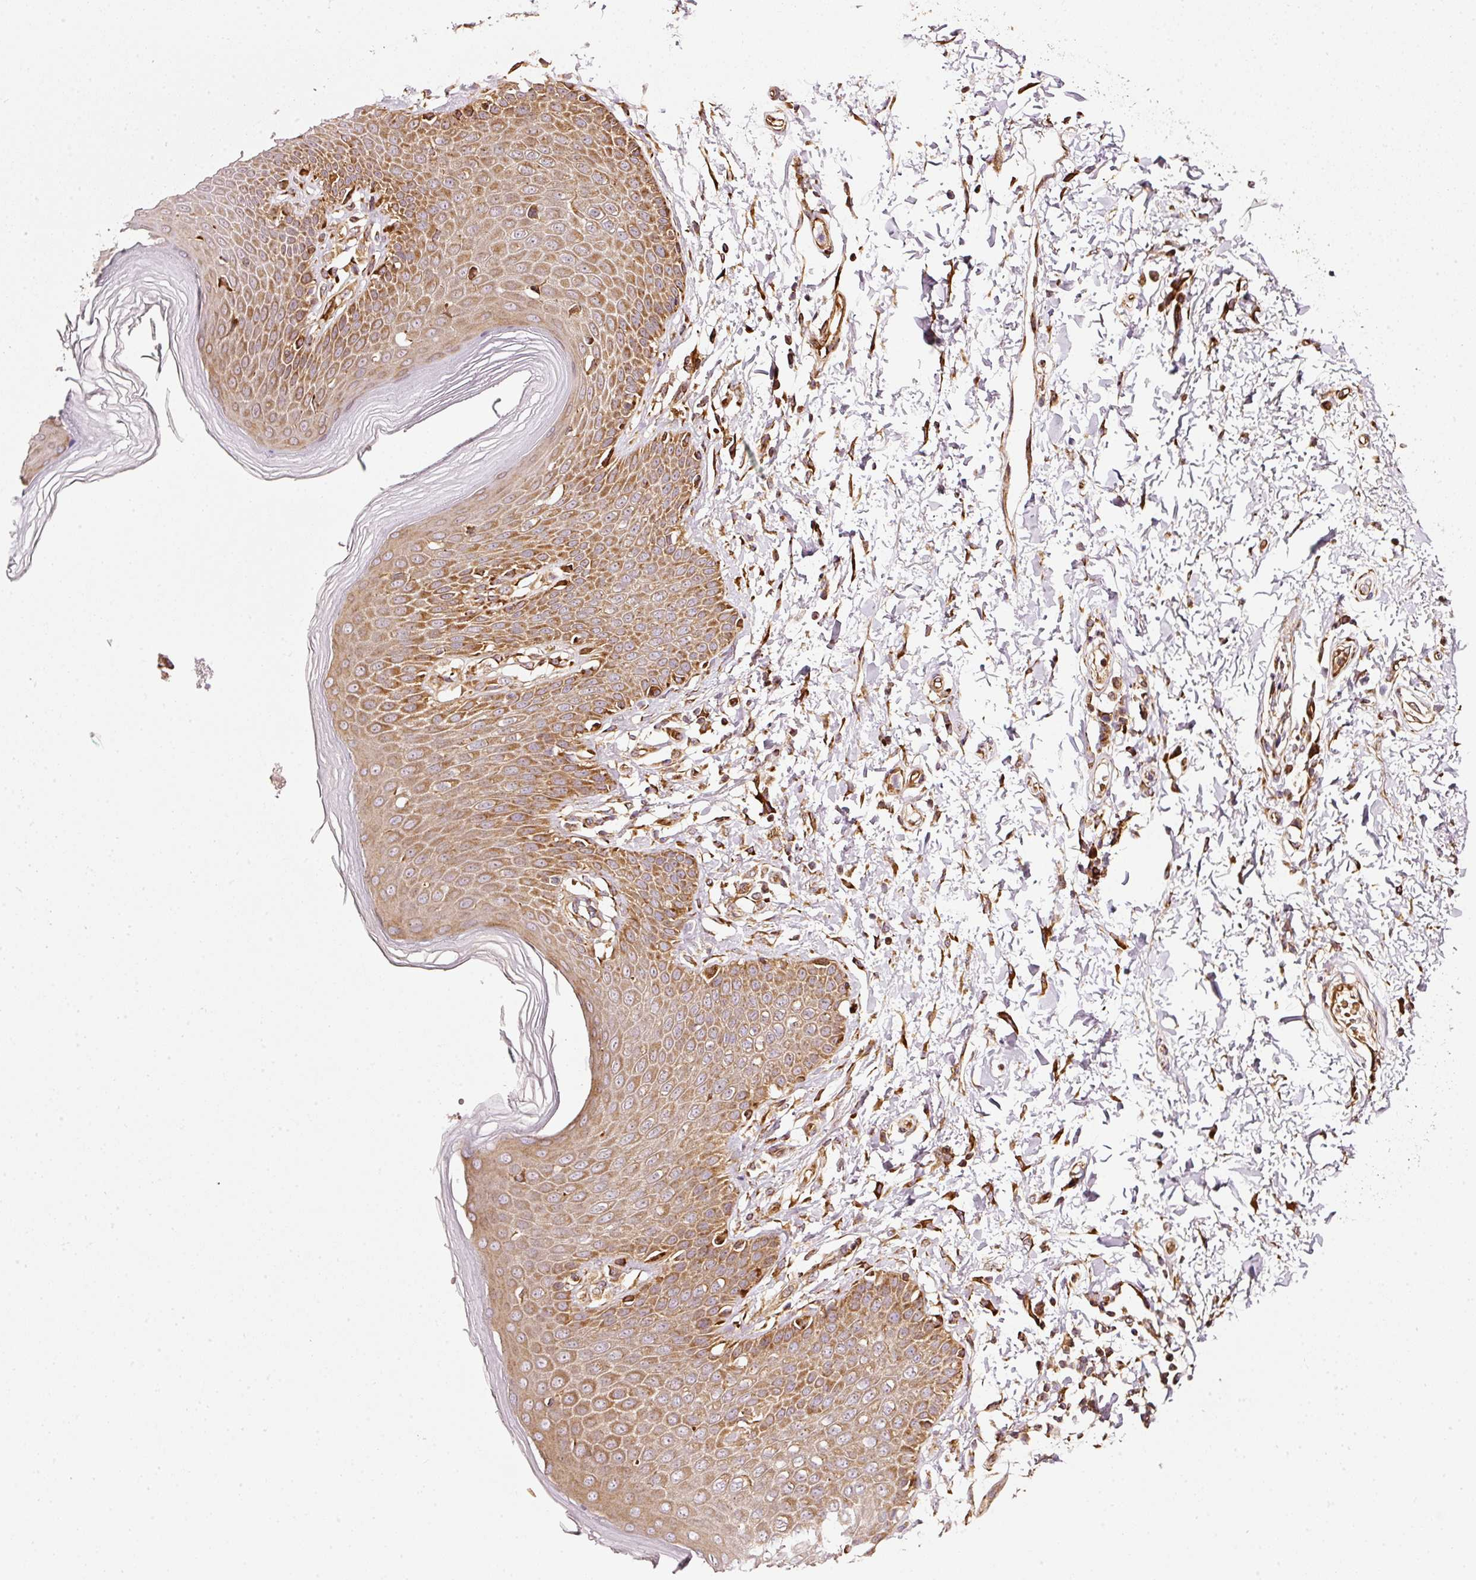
{"staining": {"intensity": "moderate", "quantity": ">75%", "location": "cytoplasmic/membranous"}, "tissue": "skin", "cell_type": "Epidermal cells", "image_type": "normal", "snomed": [{"axis": "morphology", "description": "Normal tissue, NOS"}, {"axis": "topography", "description": "Peripheral nerve tissue"}], "caption": "Skin stained with immunohistochemistry (IHC) shows moderate cytoplasmic/membranous expression in about >75% of epidermal cells. Ihc stains the protein of interest in brown and the nuclei are stained blue.", "gene": "ISCU", "patient": {"sex": "male", "age": 51}}